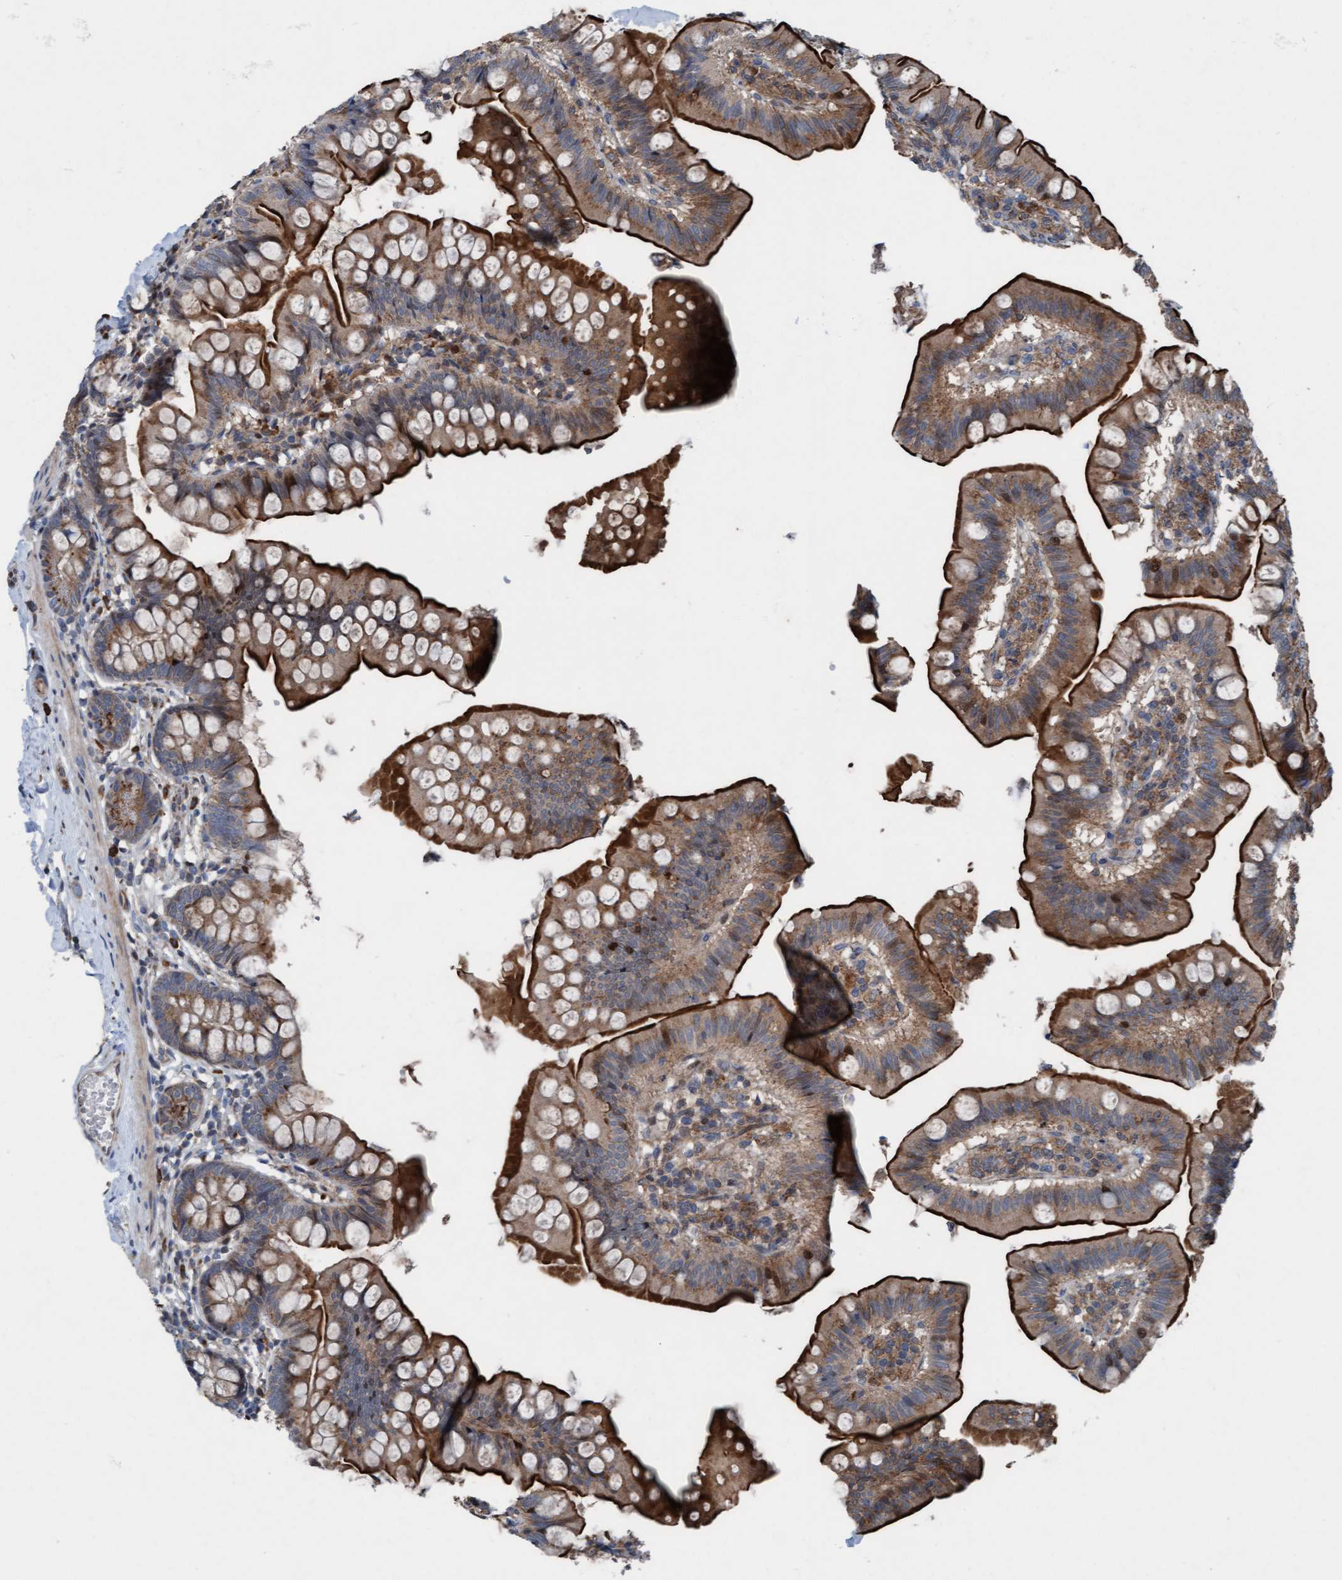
{"staining": {"intensity": "strong", "quantity": ">75%", "location": "cytoplasmic/membranous"}, "tissue": "small intestine", "cell_type": "Glandular cells", "image_type": "normal", "snomed": [{"axis": "morphology", "description": "Normal tissue, NOS"}, {"axis": "topography", "description": "Small intestine"}], "caption": "Protein analysis of normal small intestine reveals strong cytoplasmic/membranous expression in approximately >75% of glandular cells.", "gene": "KLHL26", "patient": {"sex": "male", "age": 7}}